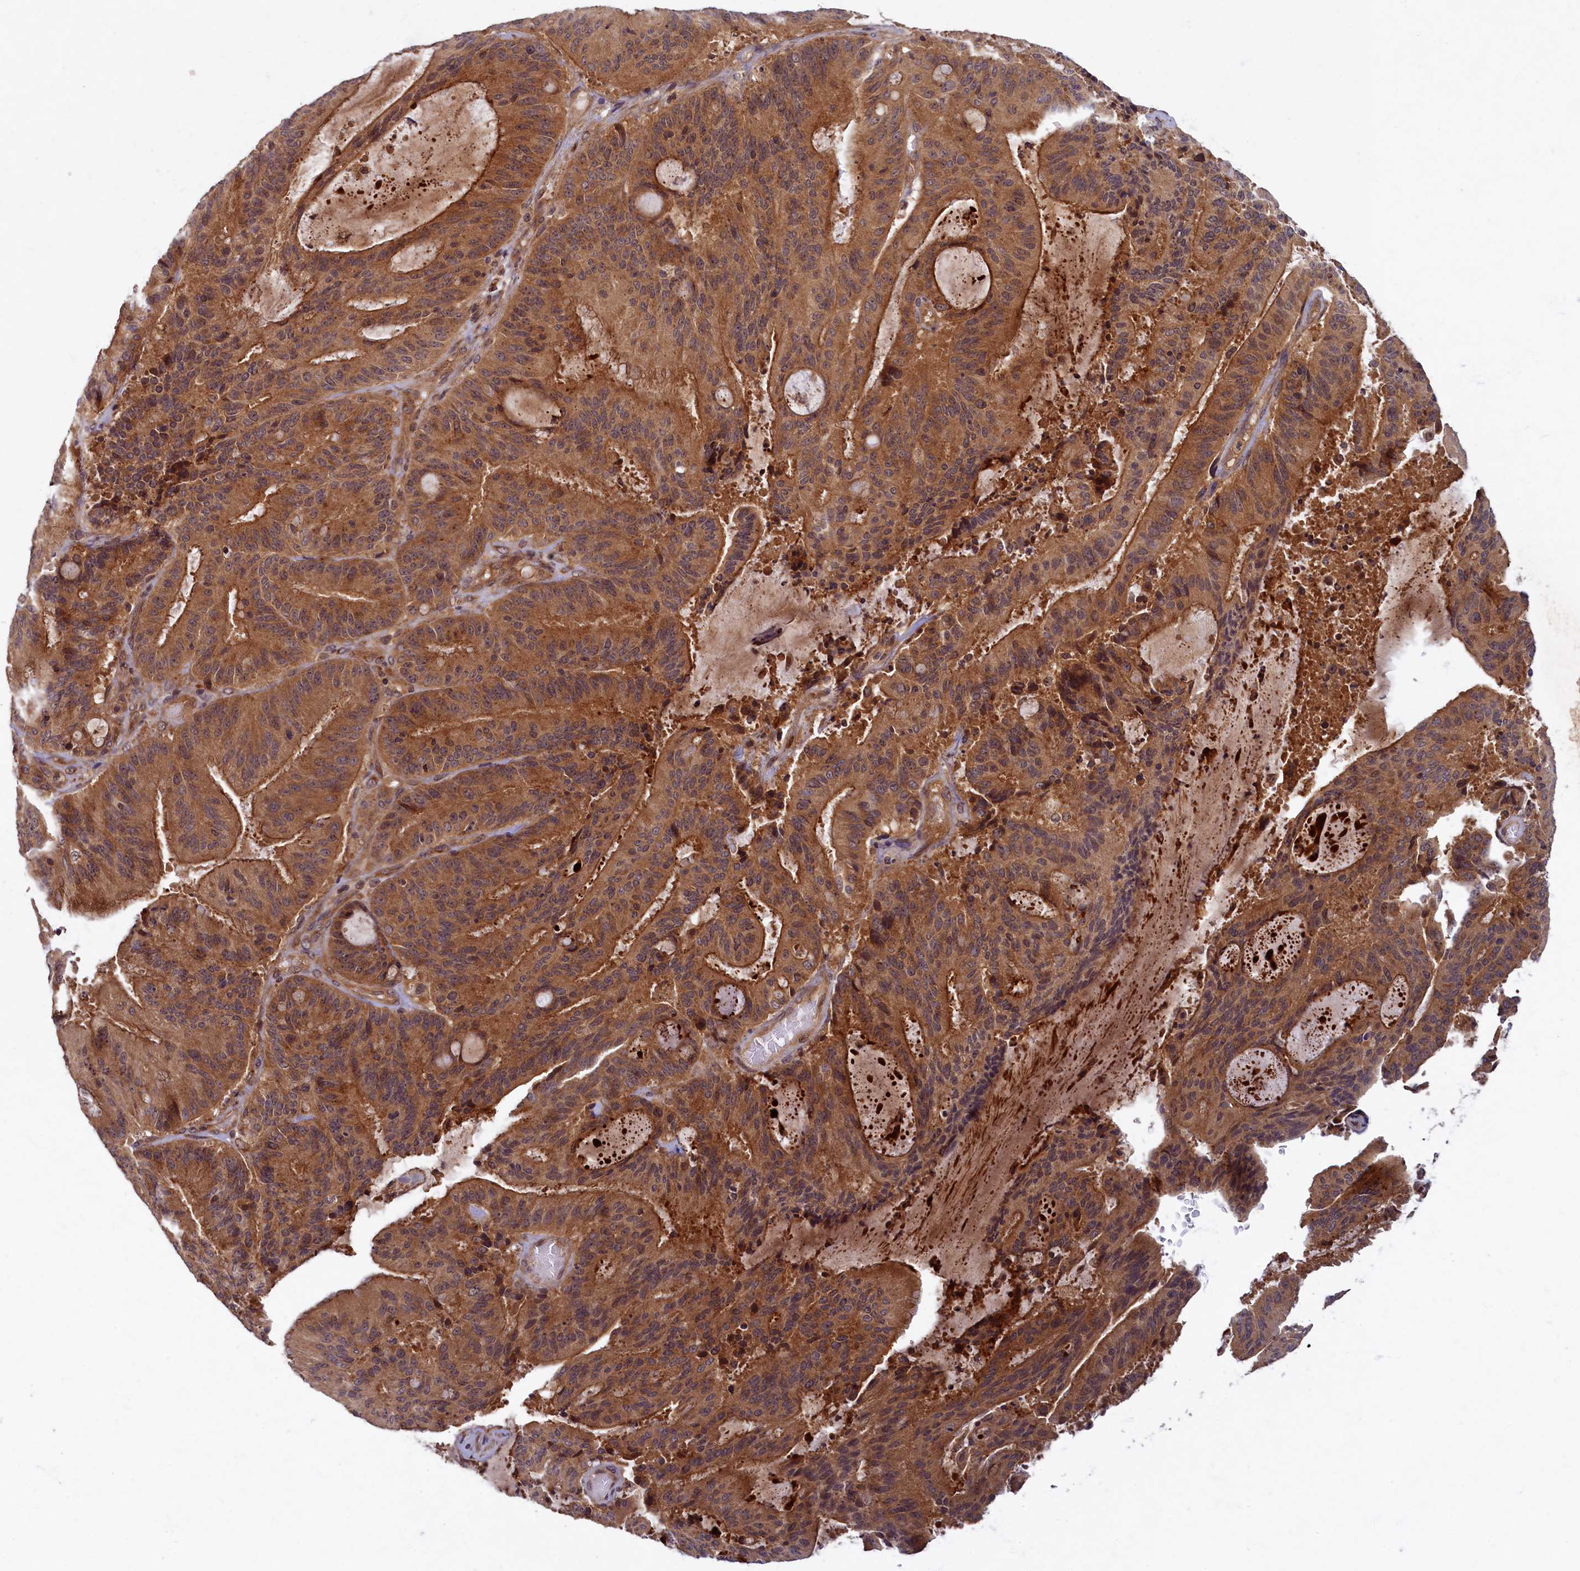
{"staining": {"intensity": "moderate", "quantity": ">75%", "location": "cytoplasmic/membranous"}, "tissue": "liver cancer", "cell_type": "Tumor cells", "image_type": "cancer", "snomed": [{"axis": "morphology", "description": "Normal tissue, NOS"}, {"axis": "morphology", "description": "Cholangiocarcinoma"}, {"axis": "topography", "description": "Liver"}, {"axis": "topography", "description": "Peripheral nerve tissue"}], "caption": "Moderate cytoplasmic/membranous protein positivity is identified in approximately >75% of tumor cells in cholangiocarcinoma (liver).", "gene": "BICD1", "patient": {"sex": "female", "age": 73}}